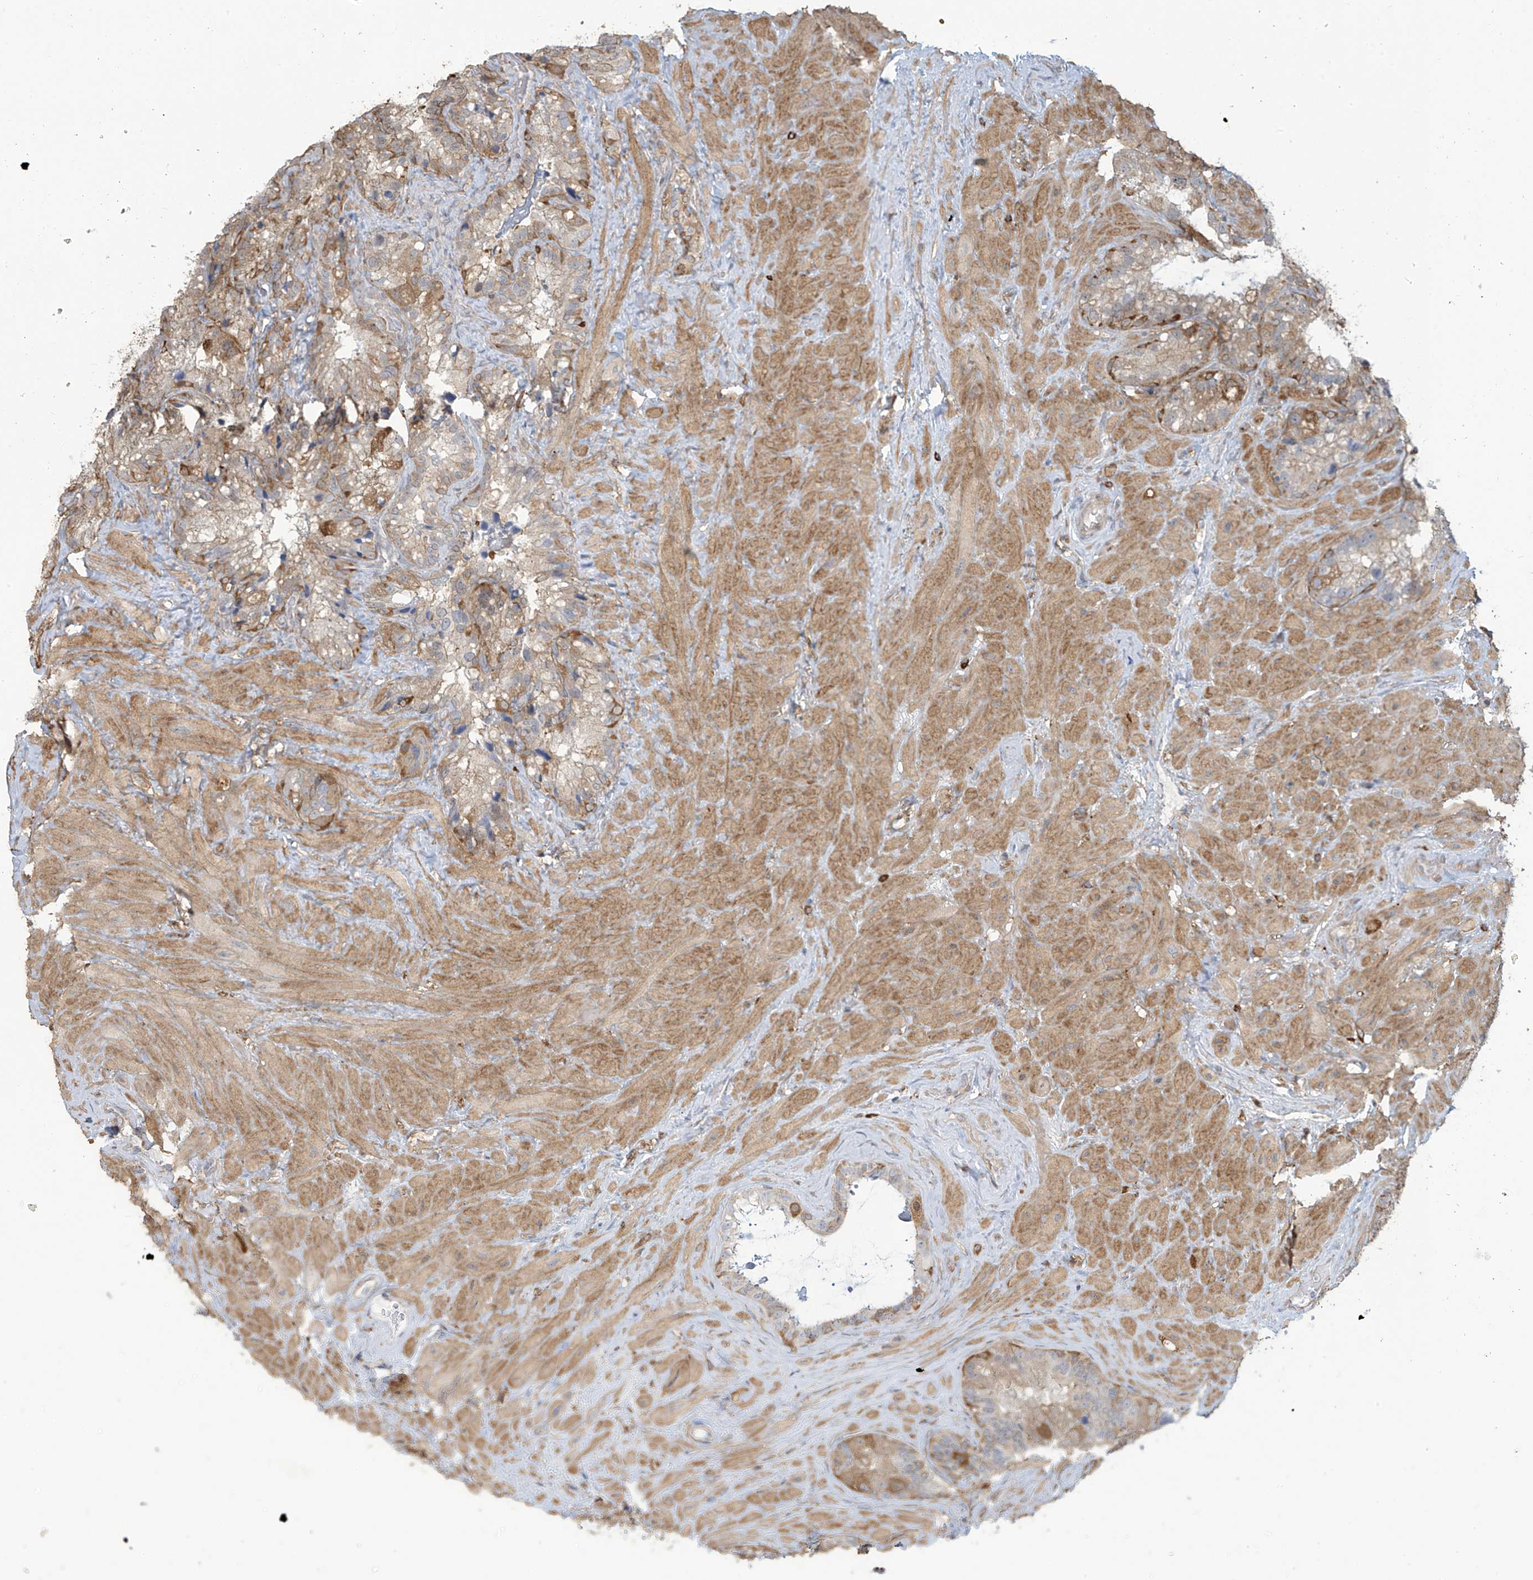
{"staining": {"intensity": "moderate", "quantity": "<25%", "location": "cytoplasmic/membranous"}, "tissue": "seminal vesicle", "cell_type": "Glandular cells", "image_type": "normal", "snomed": [{"axis": "morphology", "description": "Normal tissue, NOS"}, {"axis": "topography", "description": "Prostate"}, {"axis": "topography", "description": "Seminal veicle"}], "caption": "A histopathology image of human seminal vesicle stained for a protein demonstrates moderate cytoplasmic/membranous brown staining in glandular cells. The staining was performed using DAB (3,3'-diaminobenzidine), with brown indicating positive protein expression. Nuclei are stained blue with hematoxylin.", "gene": "TAGAP", "patient": {"sex": "male", "age": 68}}